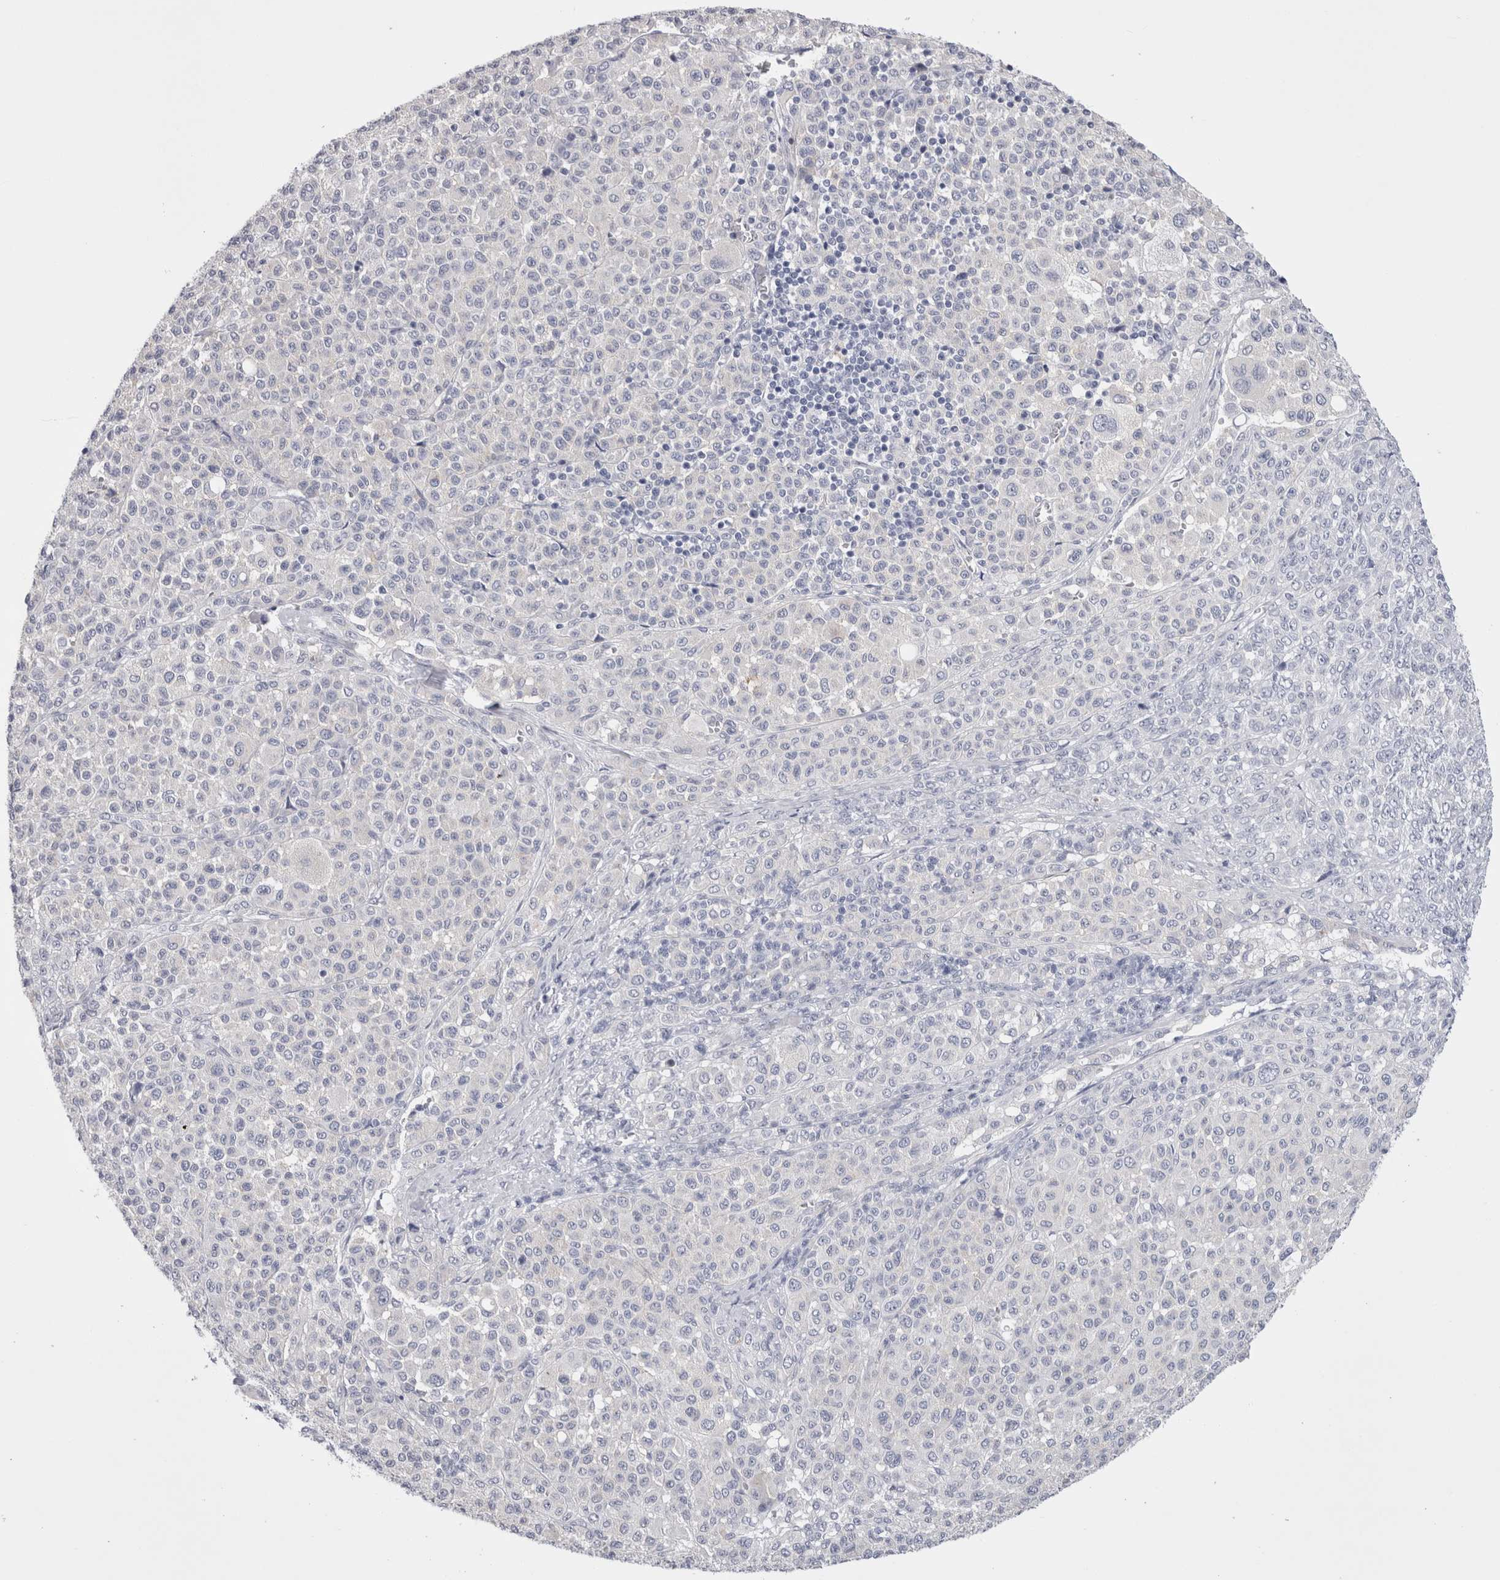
{"staining": {"intensity": "negative", "quantity": "none", "location": "none"}, "tissue": "melanoma", "cell_type": "Tumor cells", "image_type": "cancer", "snomed": [{"axis": "morphology", "description": "Malignant melanoma, Metastatic site"}, {"axis": "topography", "description": "Skin"}], "caption": "The histopathology image reveals no staining of tumor cells in melanoma. (IHC, brightfield microscopy, high magnification).", "gene": "PWP2", "patient": {"sex": "female", "age": 74}}